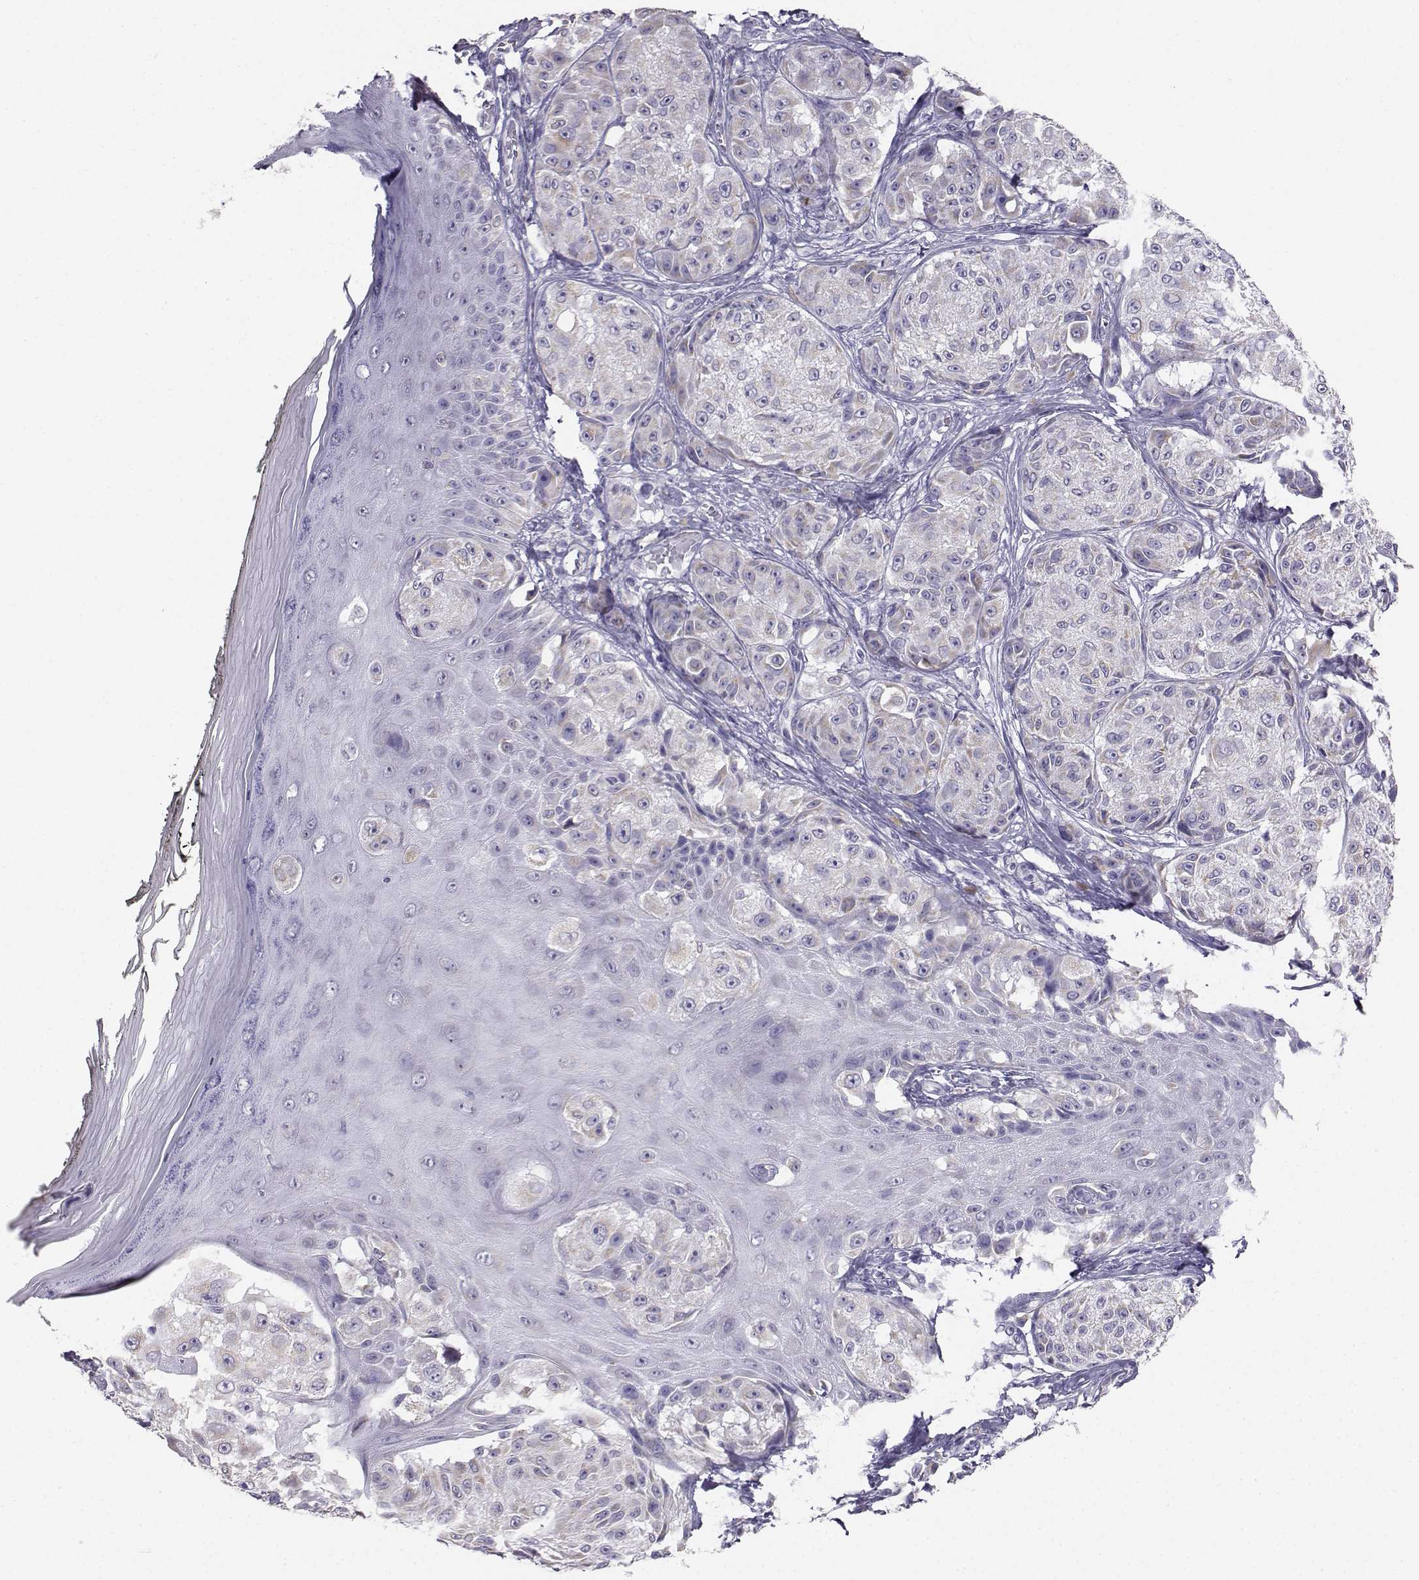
{"staining": {"intensity": "negative", "quantity": "none", "location": "none"}, "tissue": "melanoma", "cell_type": "Tumor cells", "image_type": "cancer", "snomed": [{"axis": "morphology", "description": "Malignant melanoma, NOS"}, {"axis": "topography", "description": "Skin"}], "caption": "Immunohistochemical staining of human malignant melanoma displays no significant positivity in tumor cells.", "gene": "AVP", "patient": {"sex": "male", "age": 61}}